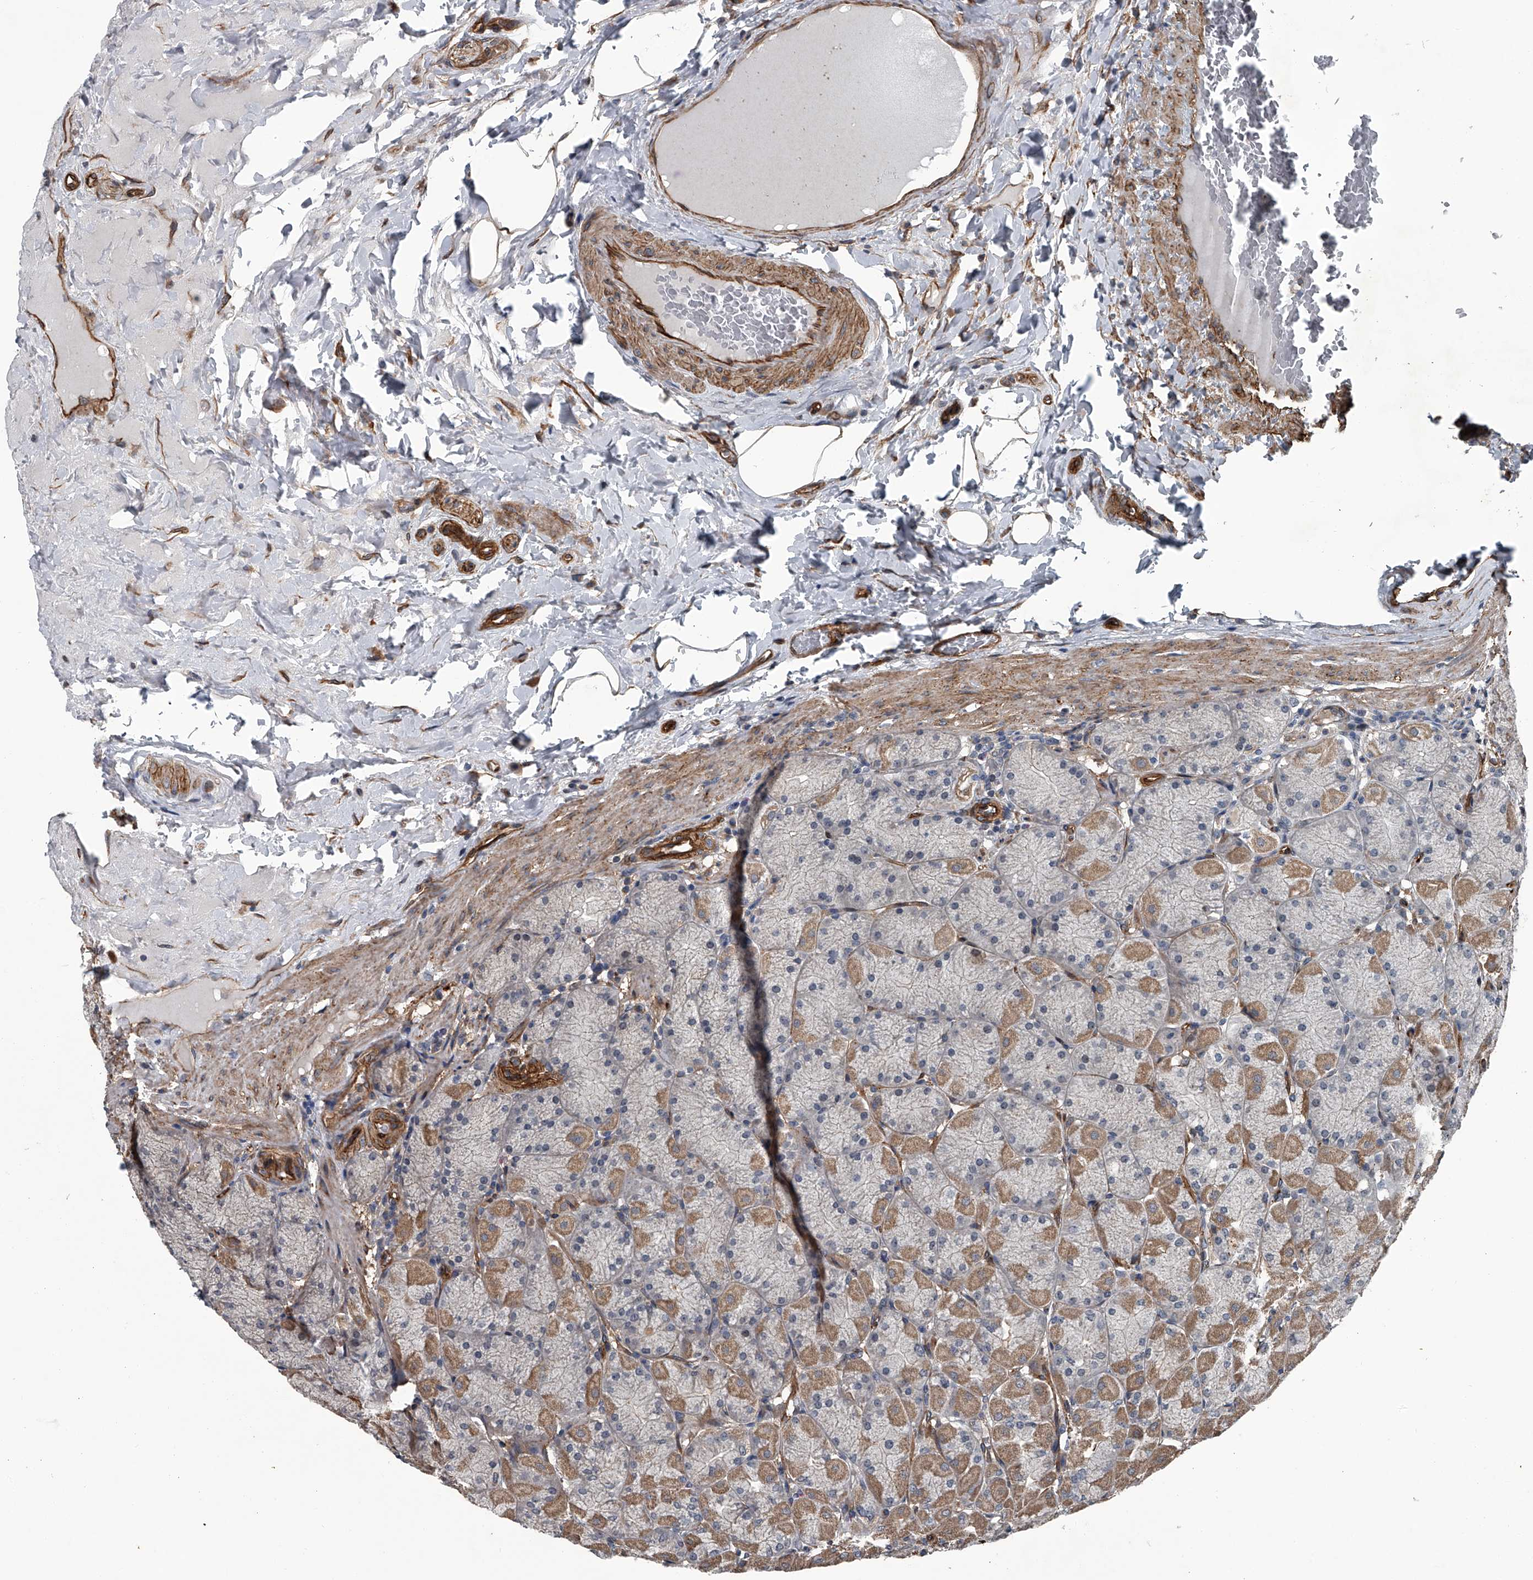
{"staining": {"intensity": "moderate", "quantity": "<25%", "location": "cytoplasmic/membranous"}, "tissue": "stomach", "cell_type": "Glandular cells", "image_type": "normal", "snomed": [{"axis": "morphology", "description": "Normal tissue, NOS"}, {"axis": "topography", "description": "Stomach, upper"}], "caption": "This is a photomicrograph of IHC staining of unremarkable stomach, which shows moderate expression in the cytoplasmic/membranous of glandular cells.", "gene": "LDLRAD2", "patient": {"sex": "female", "age": 56}}